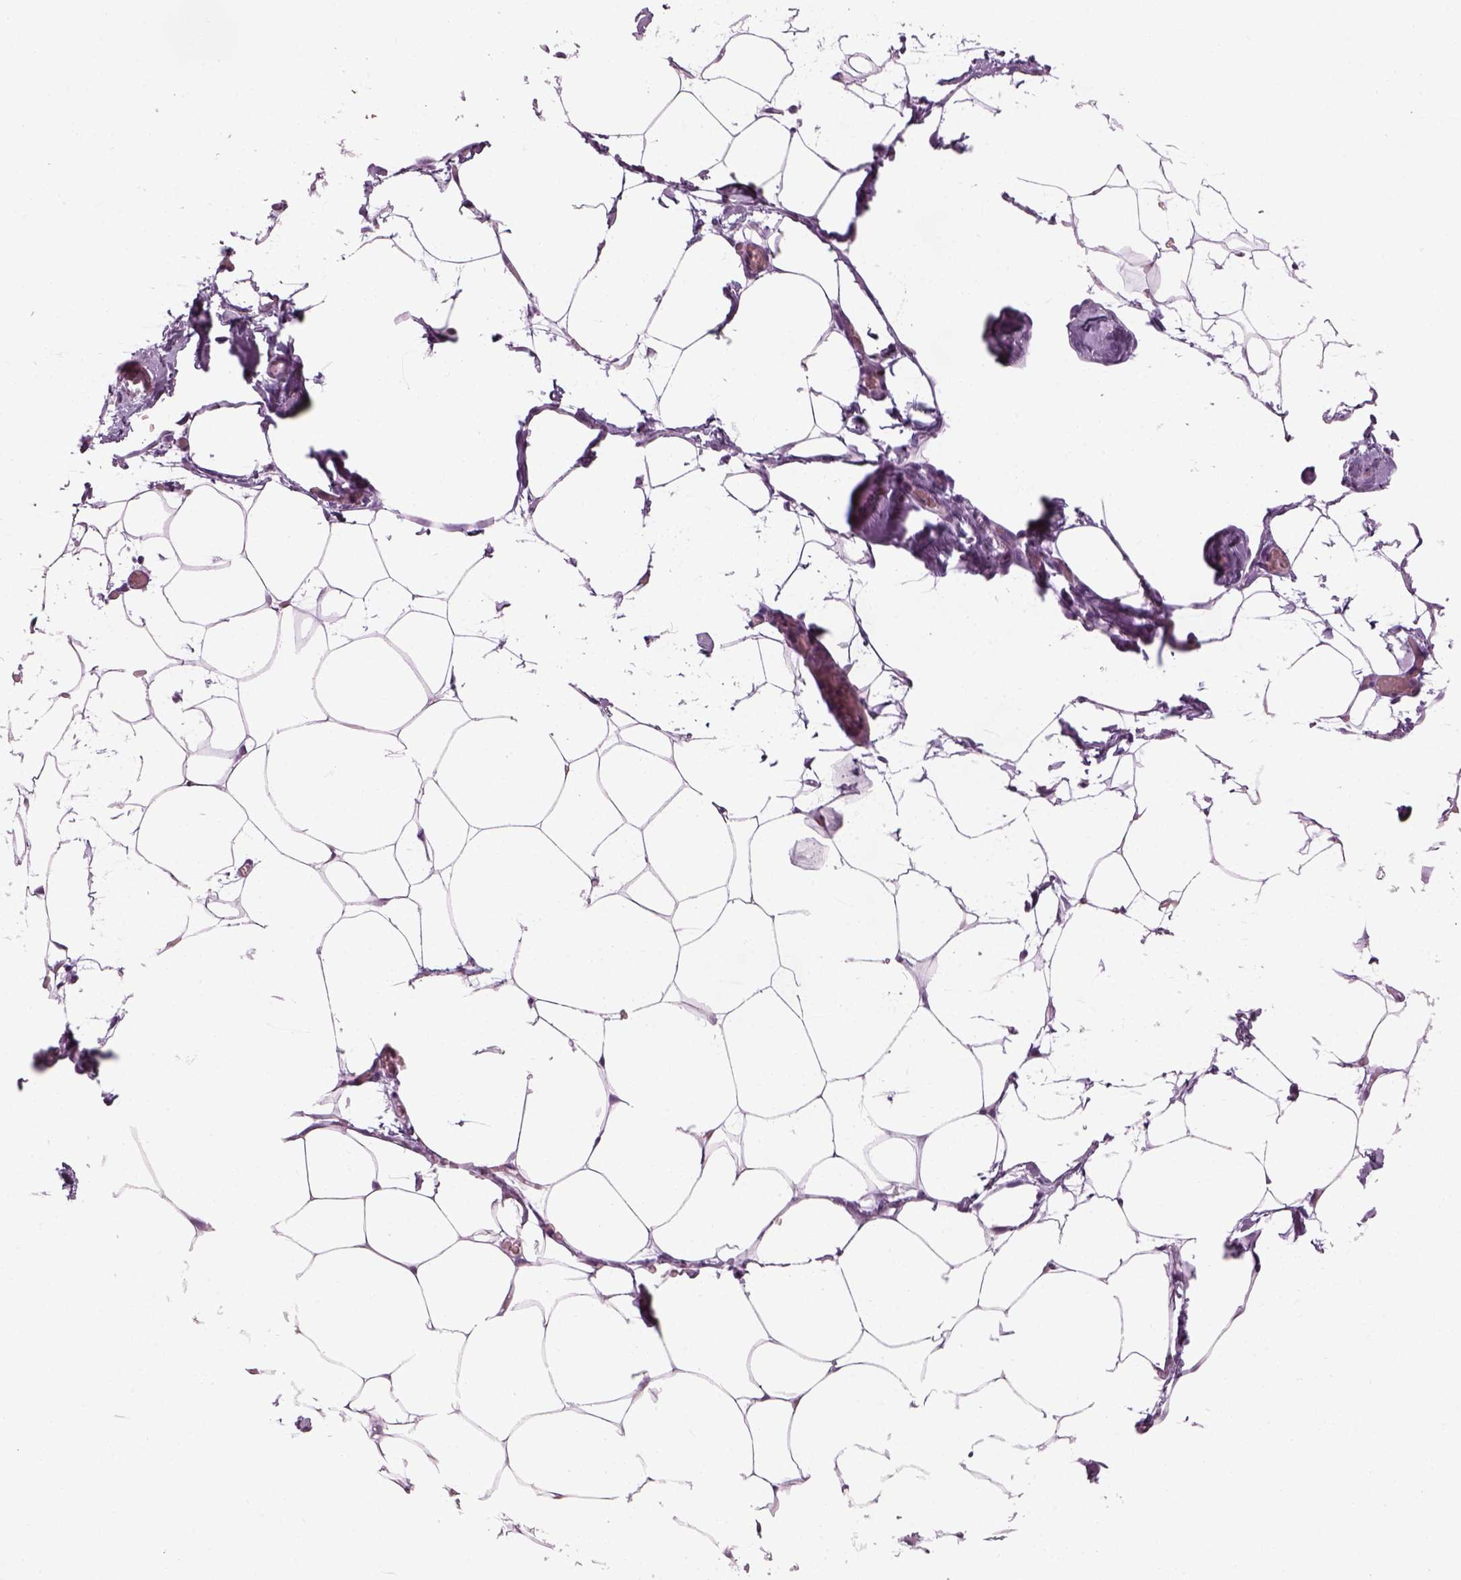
{"staining": {"intensity": "negative", "quantity": "none", "location": "none"}, "tissue": "adipose tissue", "cell_type": "Adipocytes", "image_type": "normal", "snomed": [{"axis": "morphology", "description": "Normal tissue, NOS"}, {"axis": "topography", "description": "Adipose tissue"}], "caption": "The histopathology image displays no staining of adipocytes in unremarkable adipose tissue. The staining is performed using DAB (3,3'-diaminobenzidine) brown chromogen with nuclei counter-stained in using hematoxylin.", "gene": "KCNG2", "patient": {"sex": "male", "age": 57}}